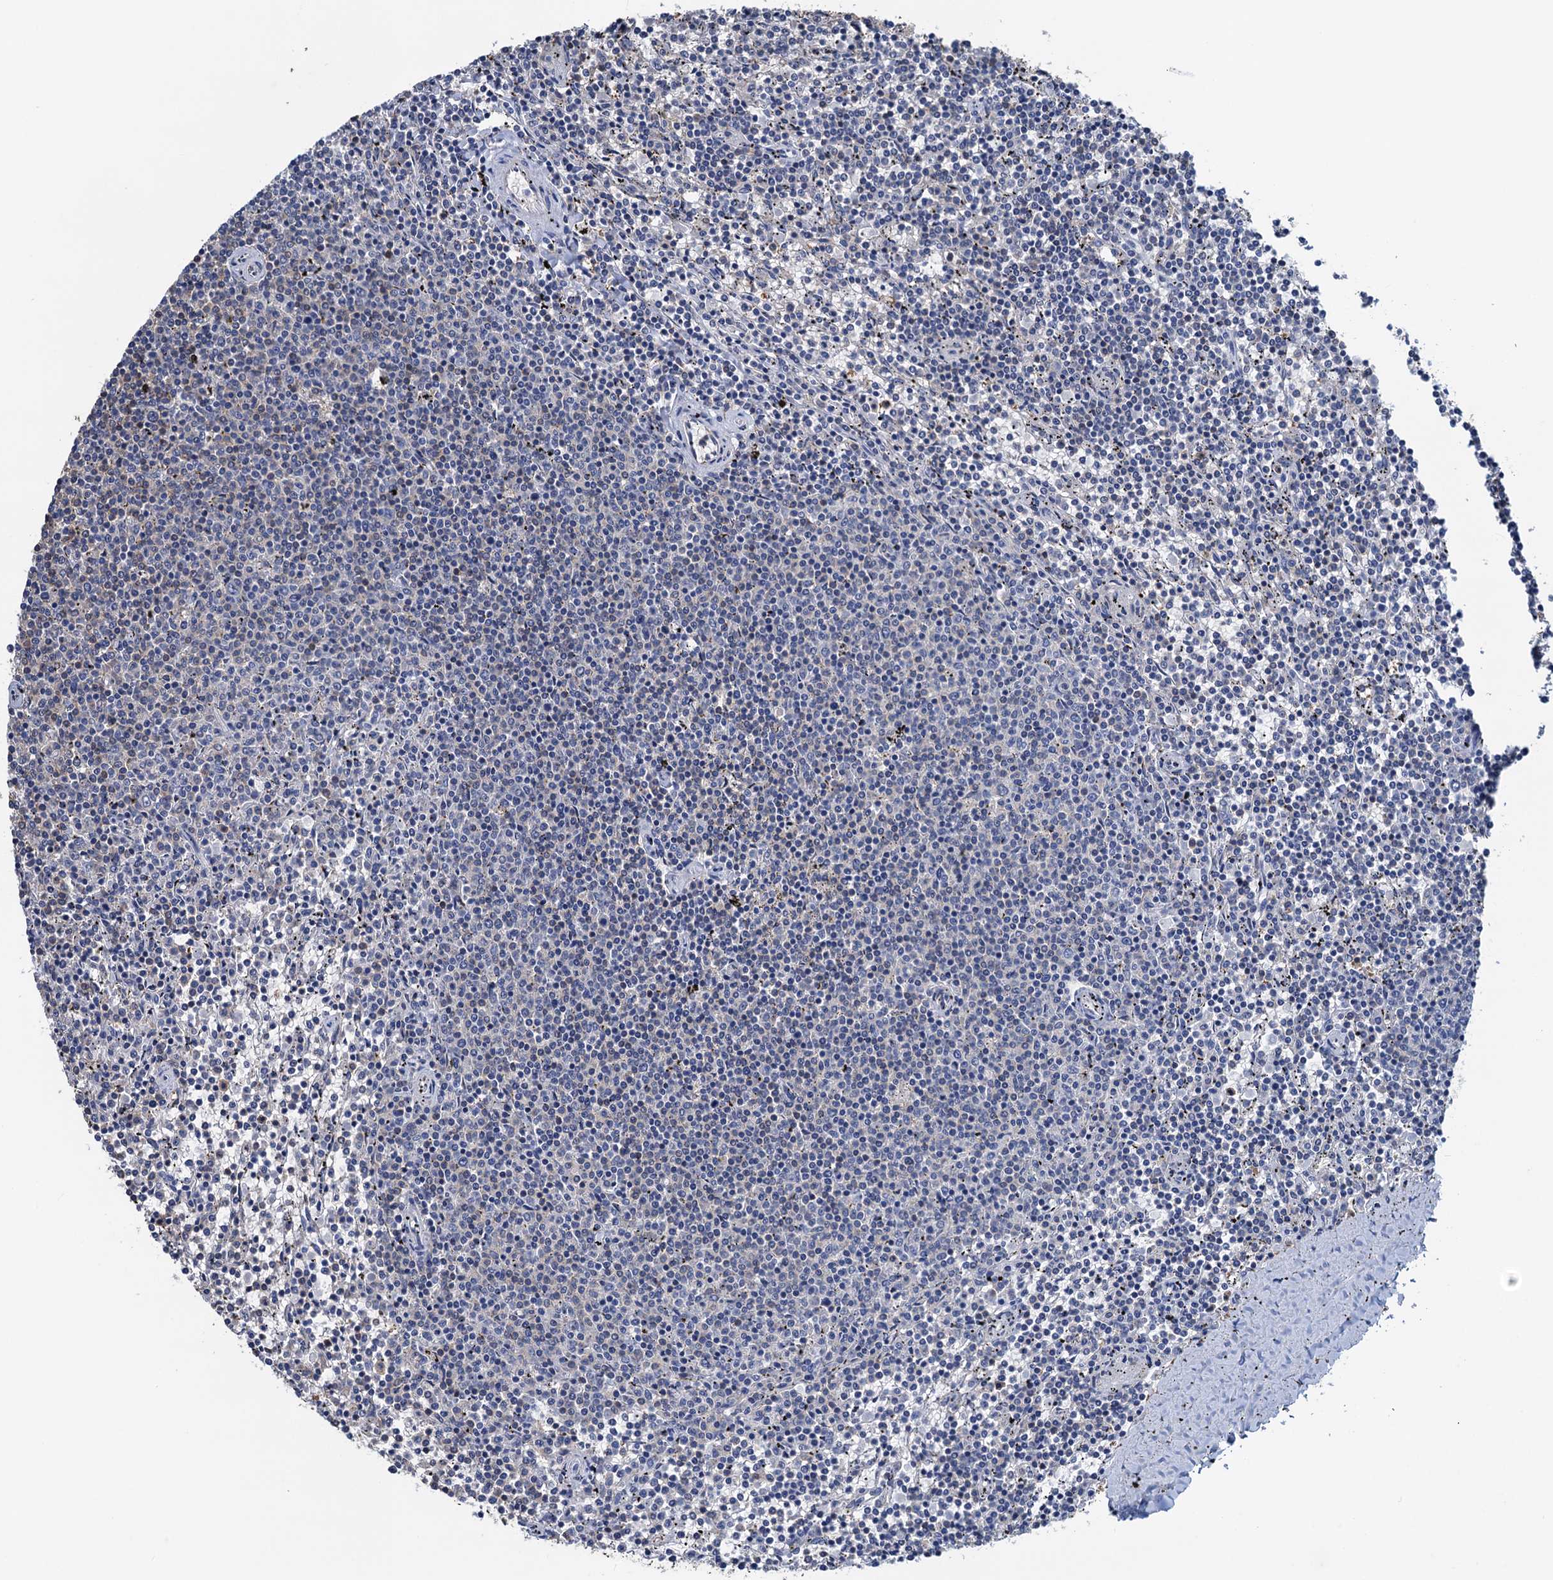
{"staining": {"intensity": "negative", "quantity": "none", "location": "none"}, "tissue": "lymphoma", "cell_type": "Tumor cells", "image_type": "cancer", "snomed": [{"axis": "morphology", "description": "Malignant lymphoma, non-Hodgkin's type, Low grade"}, {"axis": "topography", "description": "Spleen"}], "caption": "This is an immunohistochemistry photomicrograph of human malignant lymphoma, non-Hodgkin's type (low-grade). There is no positivity in tumor cells.", "gene": "RTKN2", "patient": {"sex": "female", "age": 50}}